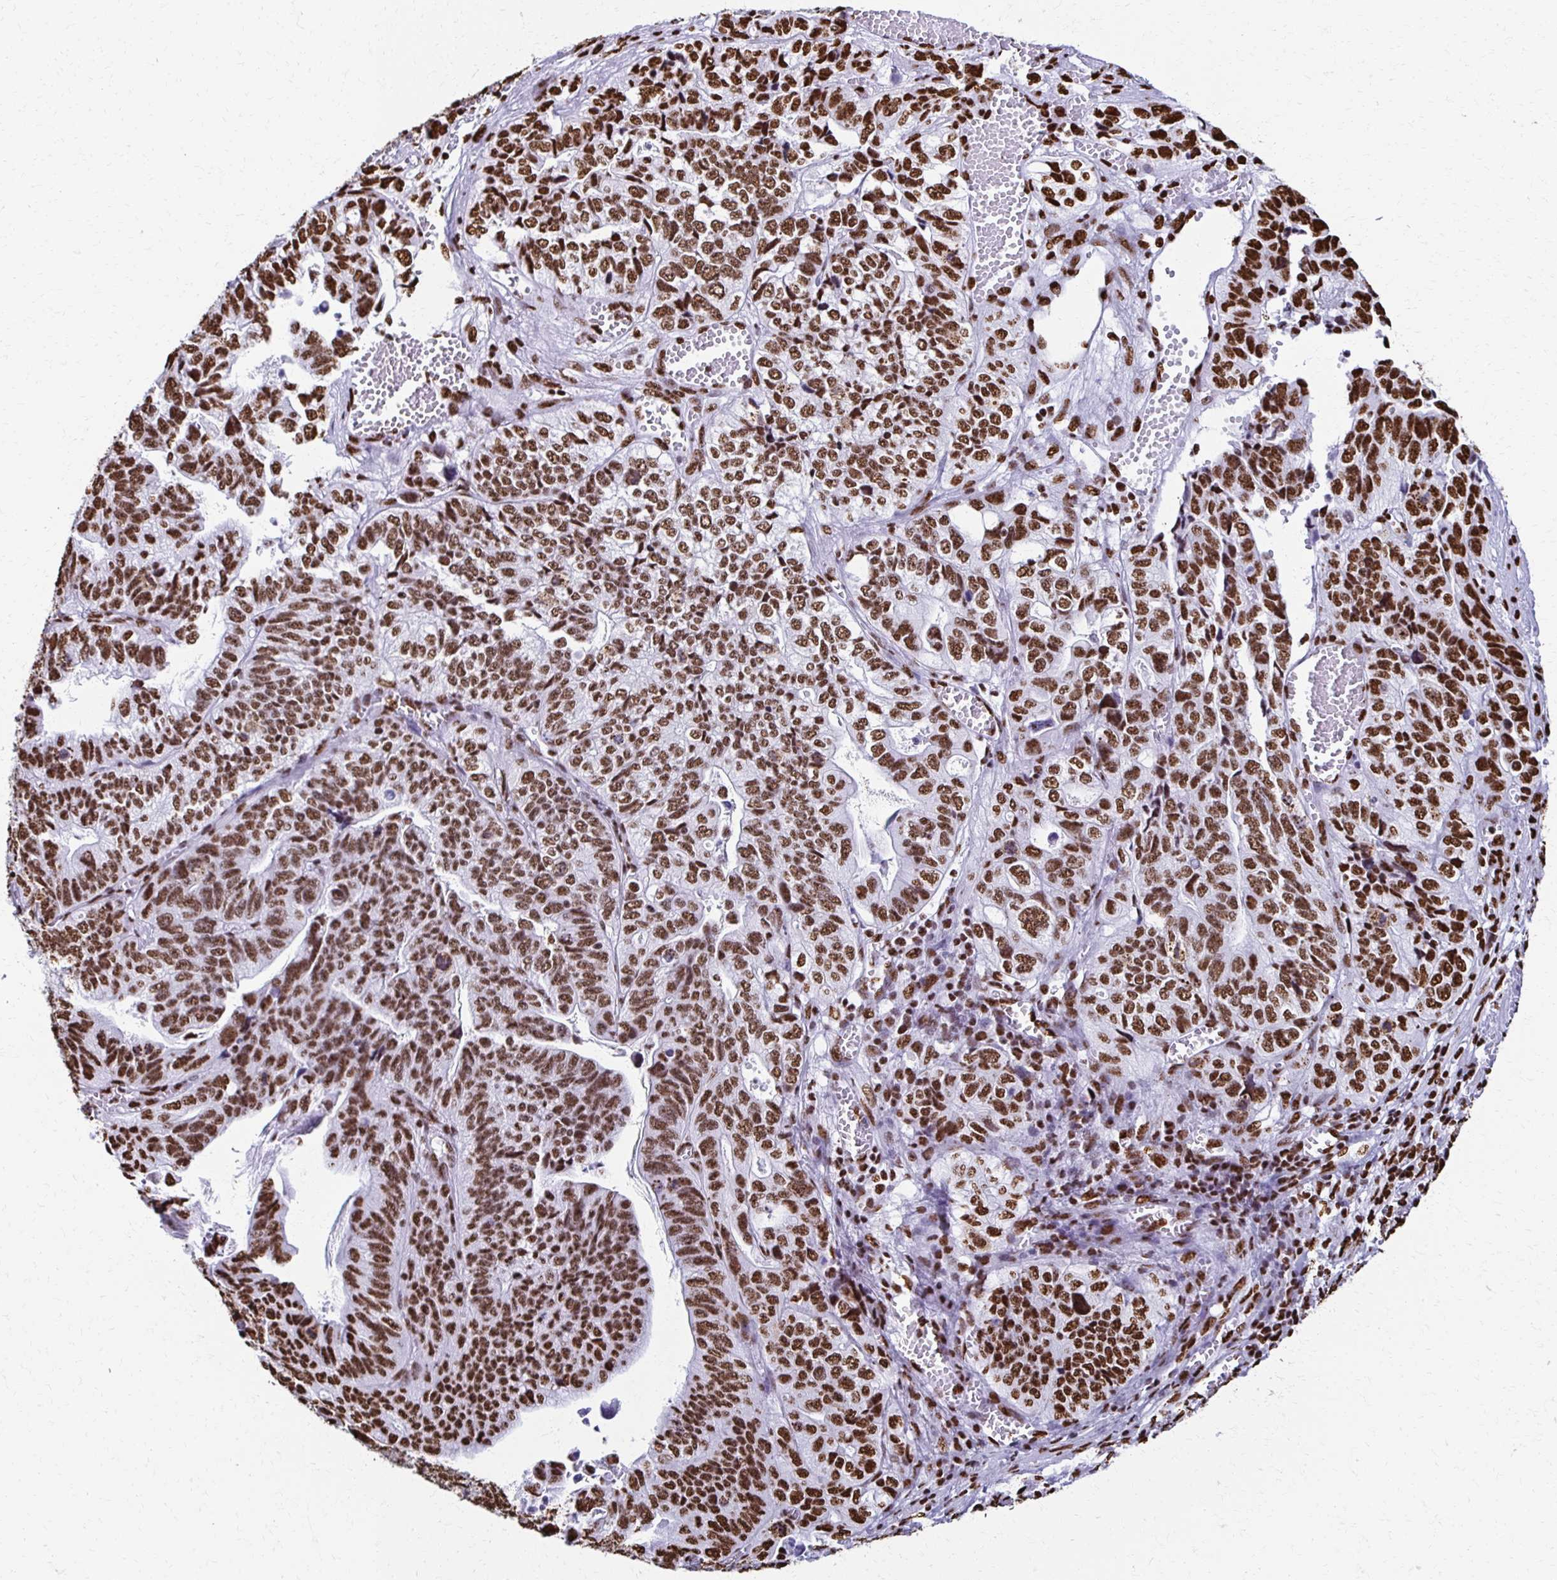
{"staining": {"intensity": "strong", "quantity": ">75%", "location": "nuclear"}, "tissue": "stomach cancer", "cell_type": "Tumor cells", "image_type": "cancer", "snomed": [{"axis": "morphology", "description": "Adenocarcinoma, NOS"}, {"axis": "topography", "description": "Stomach, upper"}], "caption": "A high-resolution micrograph shows immunohistochemistry (IHC) staining of stomach adenocarcinoma, which reveals strong nuclear positivity in approximately >75% of tumor cells. Using DAB (3,3'-diaminobenzidine) (brown) and hematoxylin (blue) stains, captured at high magnification using brightfield microscopy.", "gene": "NONO", "patient": {"sex": "female", "age": 67}}